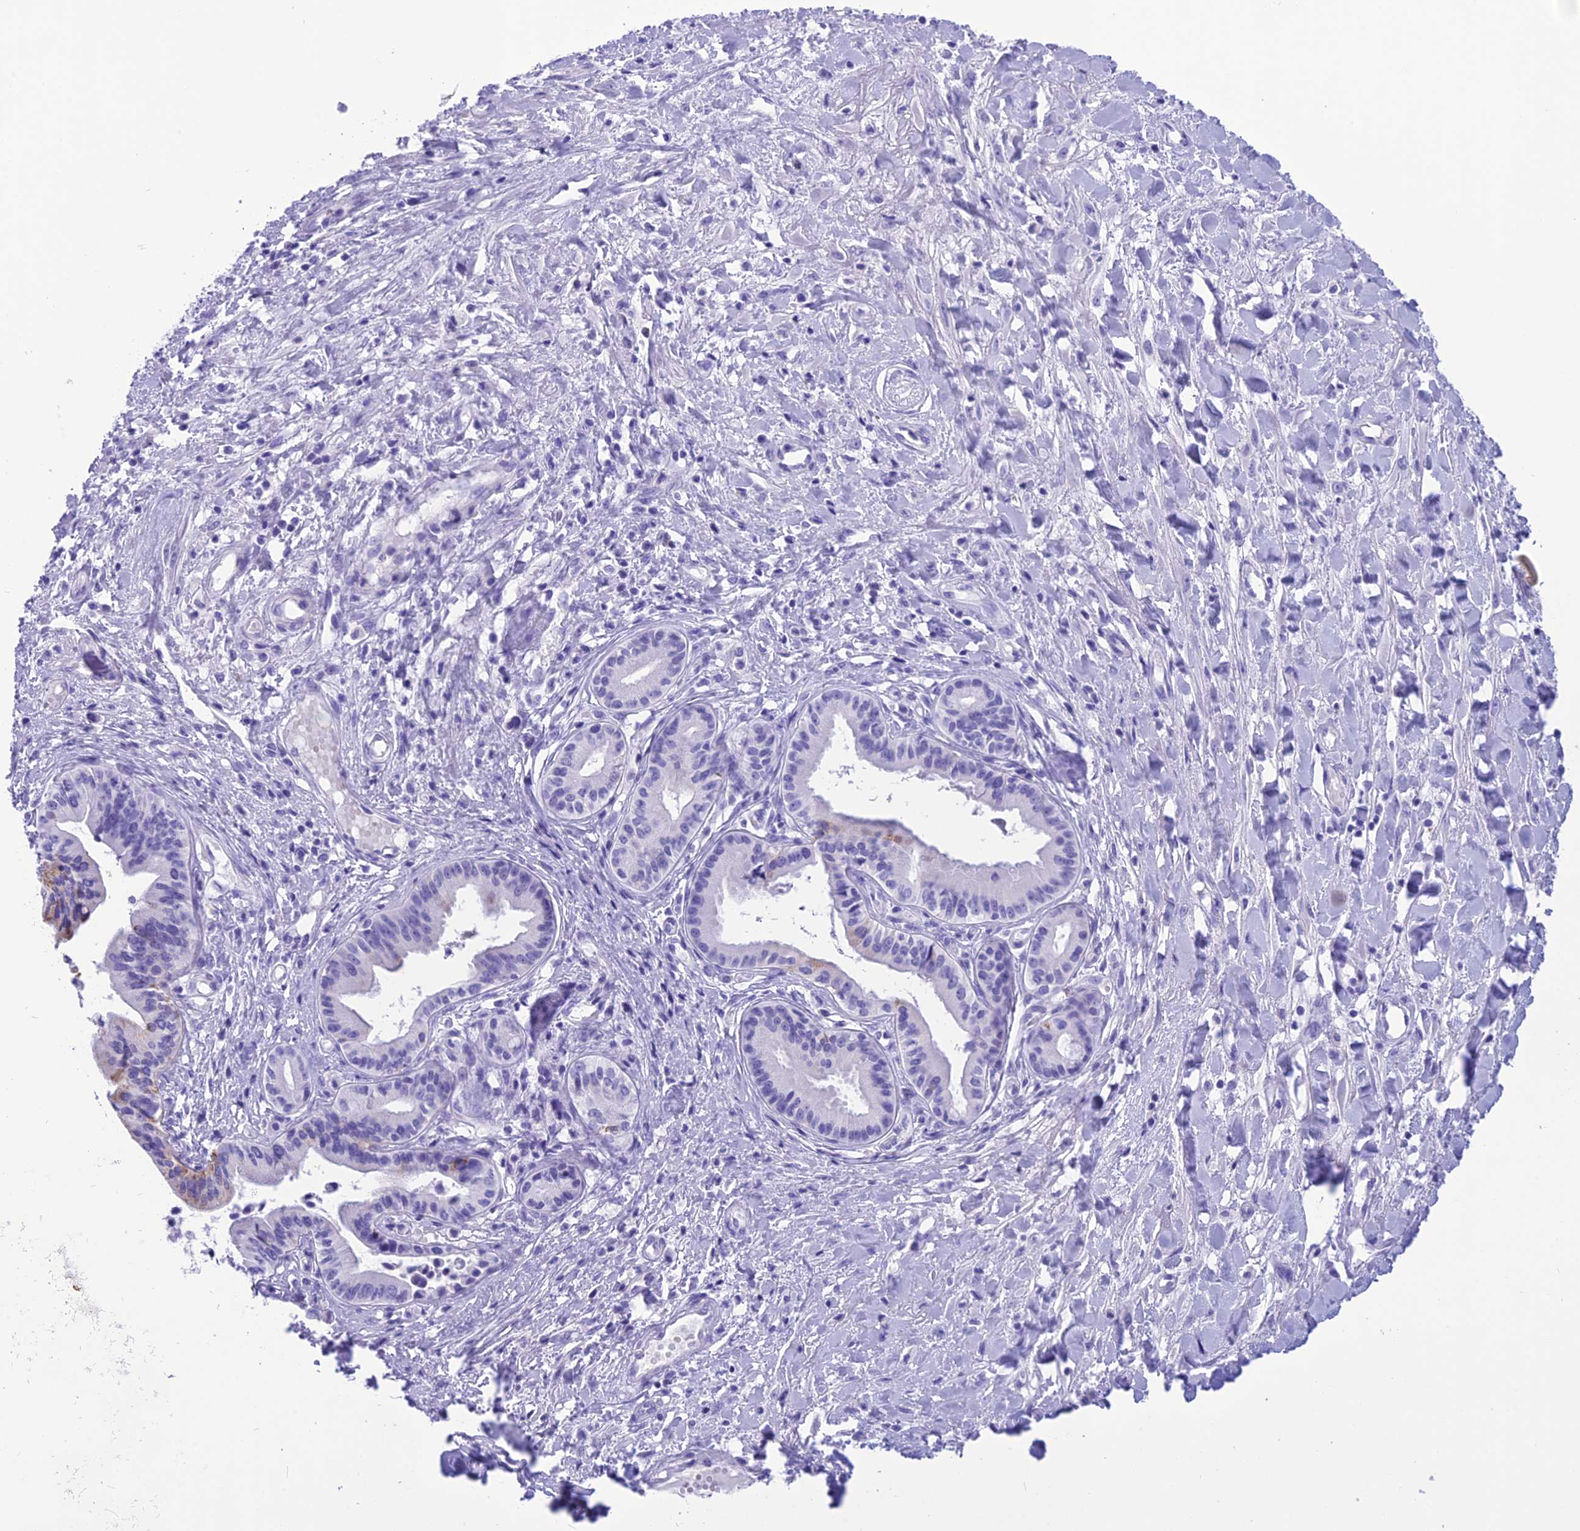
{"staining": {"intensity": "negative", "quantity": "none", "location": "none"}, "tissue": "pancreatic cancer", "cell_type": "Tumor cells", "image_type": "cancer", "snomed": [{"axis": "morphology", "description": "Adenocarcinoma, NOS"}, {"axis": "topography", "description": "Pancreas"}], "caption": "Human adenocarcinoma (pancreatic) stained for a protein using IHC displays no expression in tumor cells.", "gene": "TRAM1L1", "patient": {"sex": "female", "age": 50}}